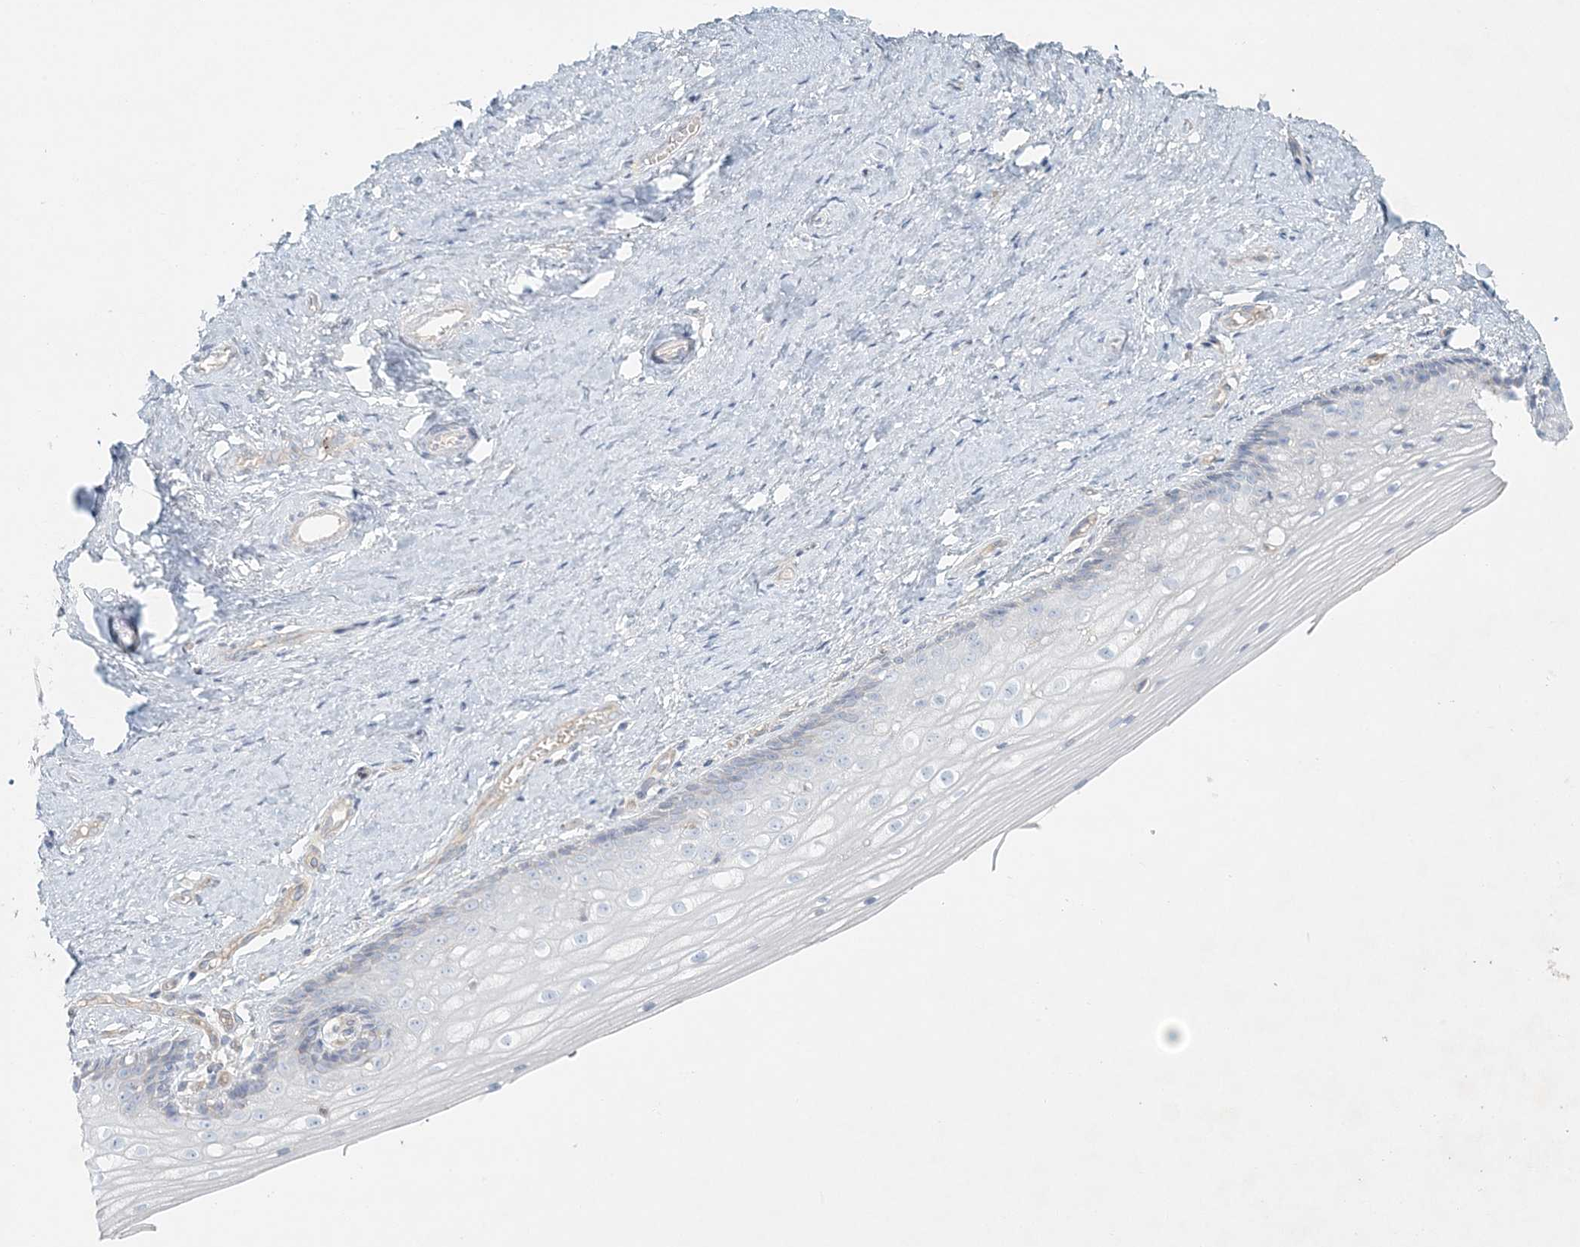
{"staining": {"intensity": "negative", "quantity": "none", "location": "none"}, "tissue": "vagina", "cell_type": "Squamous epithelial cells", "image_type": "normal", "snomed": [{"axis": "morphology", "description": "Normal tissue, NOS"}, {"axis": "topography", "description": "Vagina"}], "caption": "An image of human vagina is negative for staining in squamous epithelial cells. (Brightfield microscopy of DAB immunohistochemistry (IHC) at high magnification).", "gene": "STK11IP", "patient": {"sex": "female", "age": 46}}